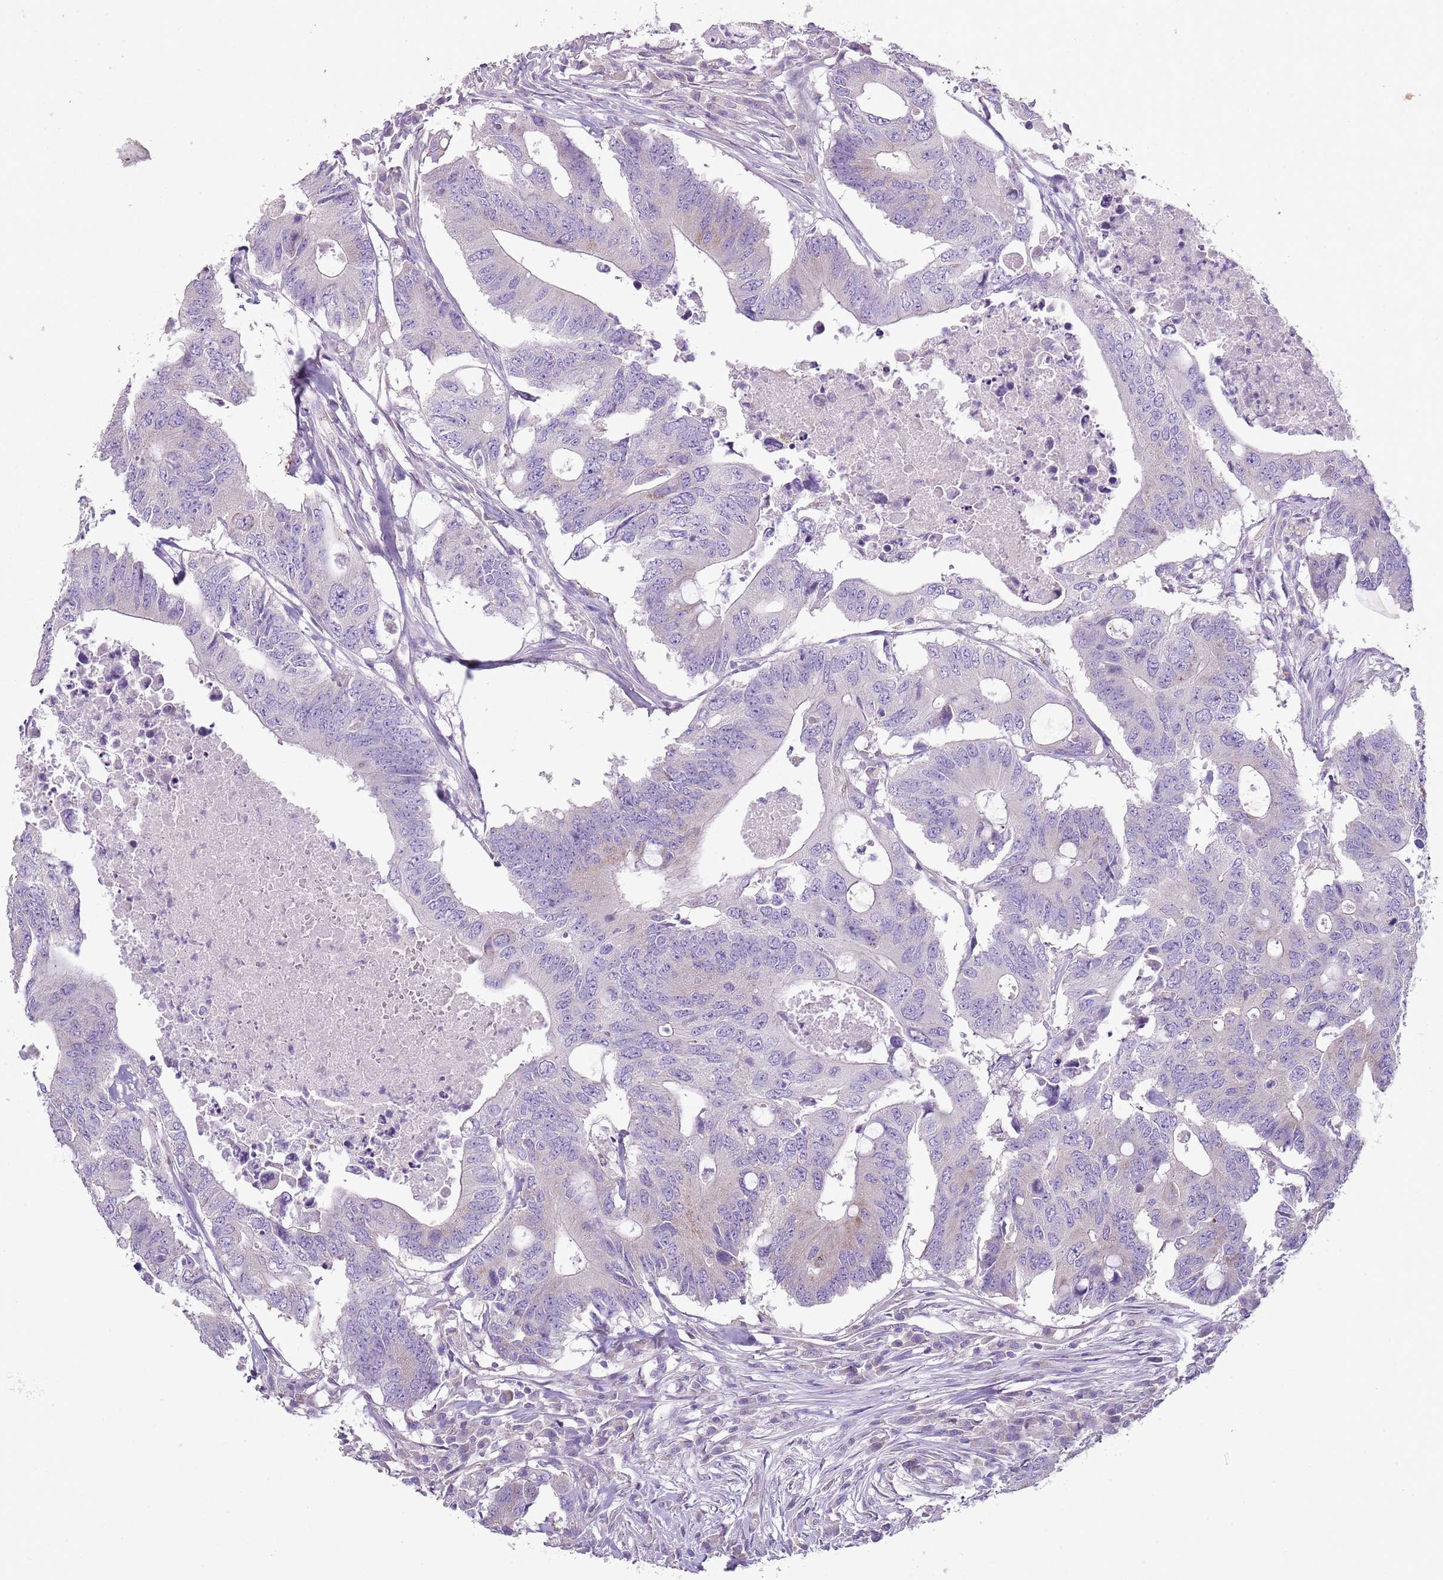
{"staining": {"intensity": "negative", "quantity": "none", "location": "none"}, "tissue": "colorectal cancer", "cell_type": "Tumor cells", "image_type": "cancer", "snomed": [{"axis": "morphology", "description": "Adenocarcinoma, NOS"}, {"axis": "topography", "description": "Colon"}], "caption": "The immunohistochemistry (IHC) photomicrograph has no significant expression in tumor cells of adenocarcinoma (colorectal) tissue.", "gene": "ZNF583", "patient": {"sex": "male", "age": 71}}